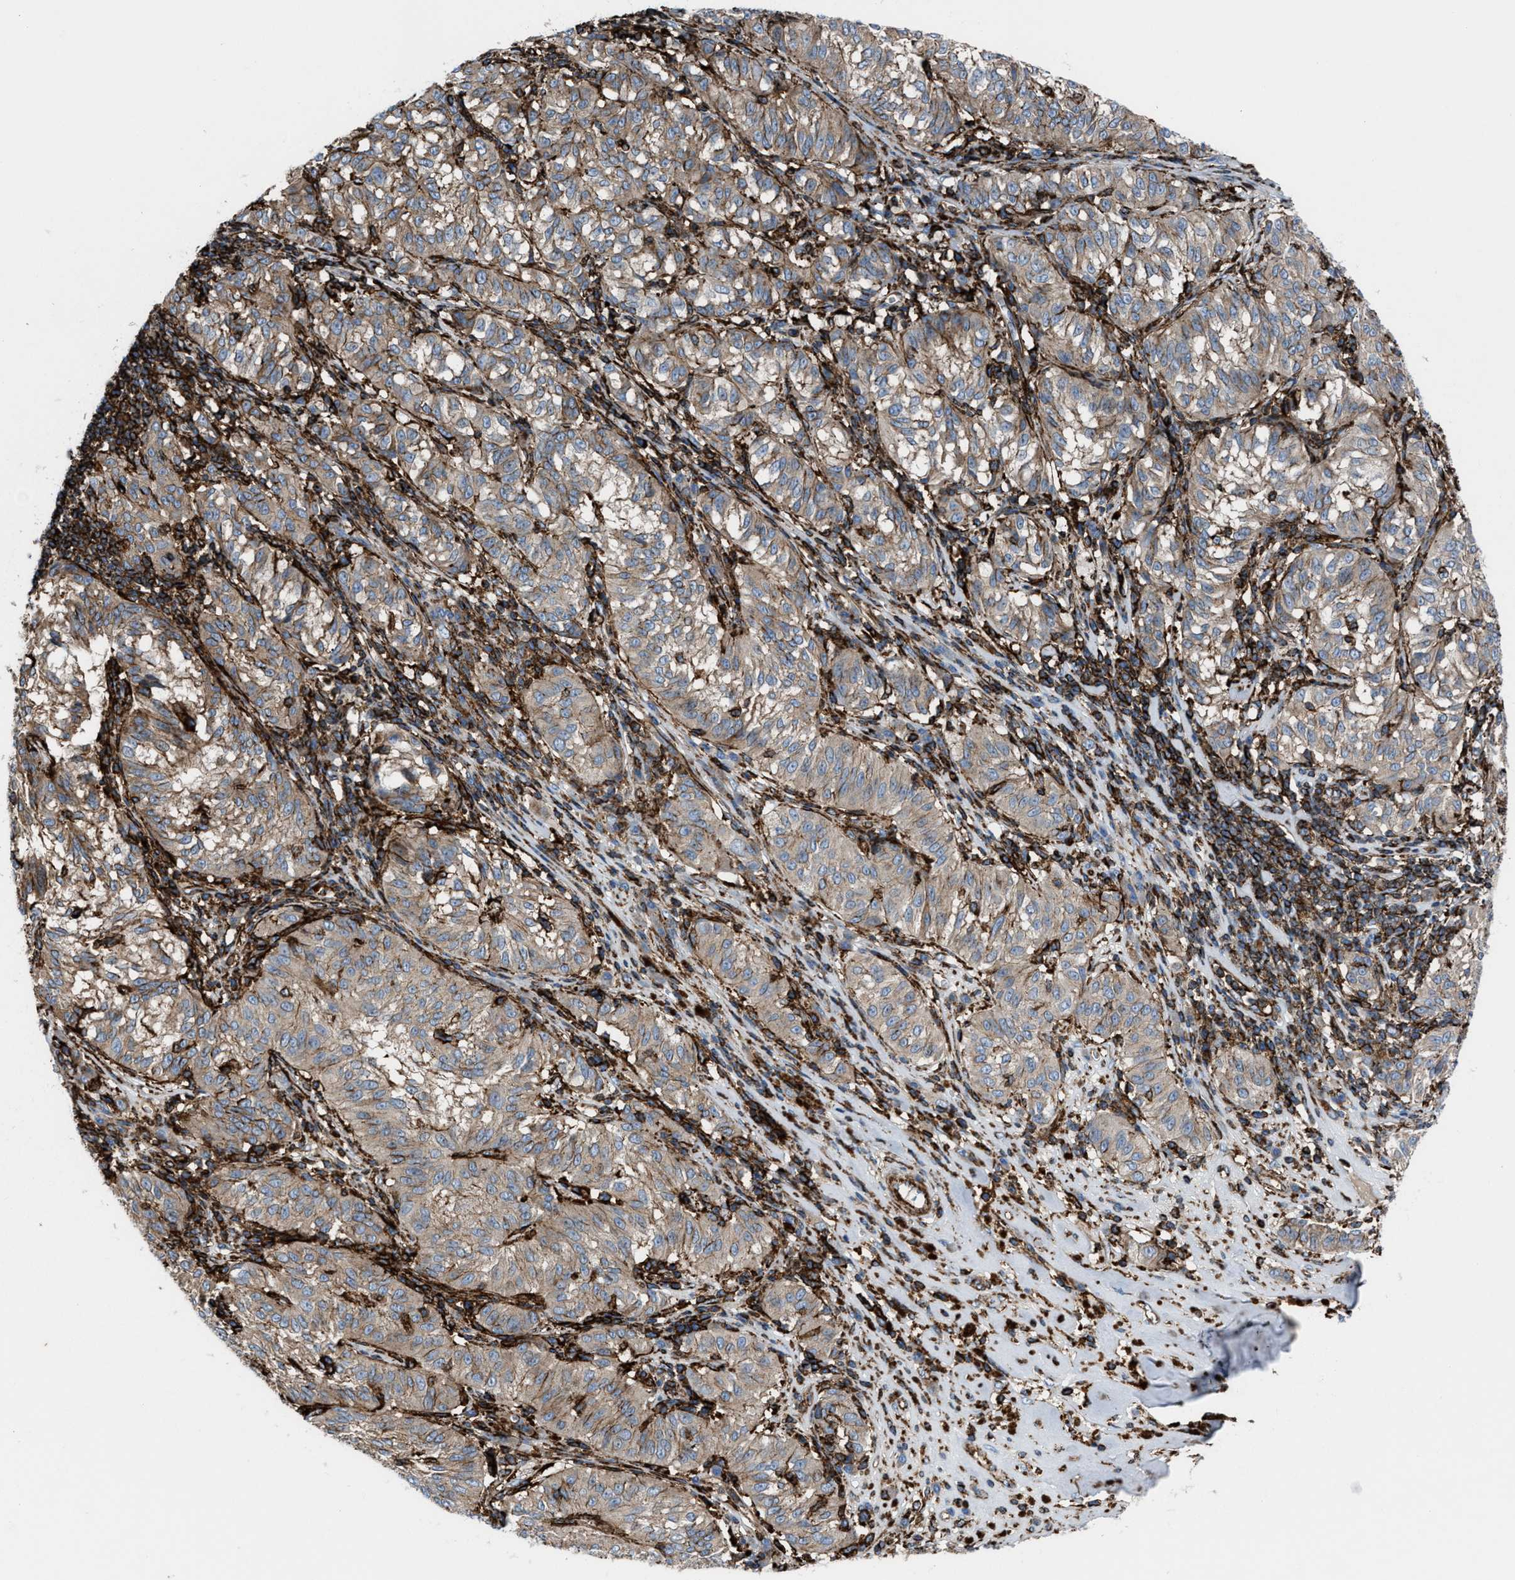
{"staining": {"intensity": "moderate", "quantity": "<25%", "location": "cytoplasmic/membranous"}, "tissue": "melanoma", "cell_type": "Tumor cells", "image_type": "cancer", "snomed": [{"axis": "morphology", "description": "Malignant melanoma, NOS"}, {"axis": "topography", "description": "Skin"}], "caption": "High-power microscopy captured an immunohistochemistry photomicrograph of malignant melanoma, revealing moderate cytoplasmic/membranous staining in approximately <25% of tumor cells.", "gene": "AGPAT2", "patient": {"sex": "female", "age": 72}}